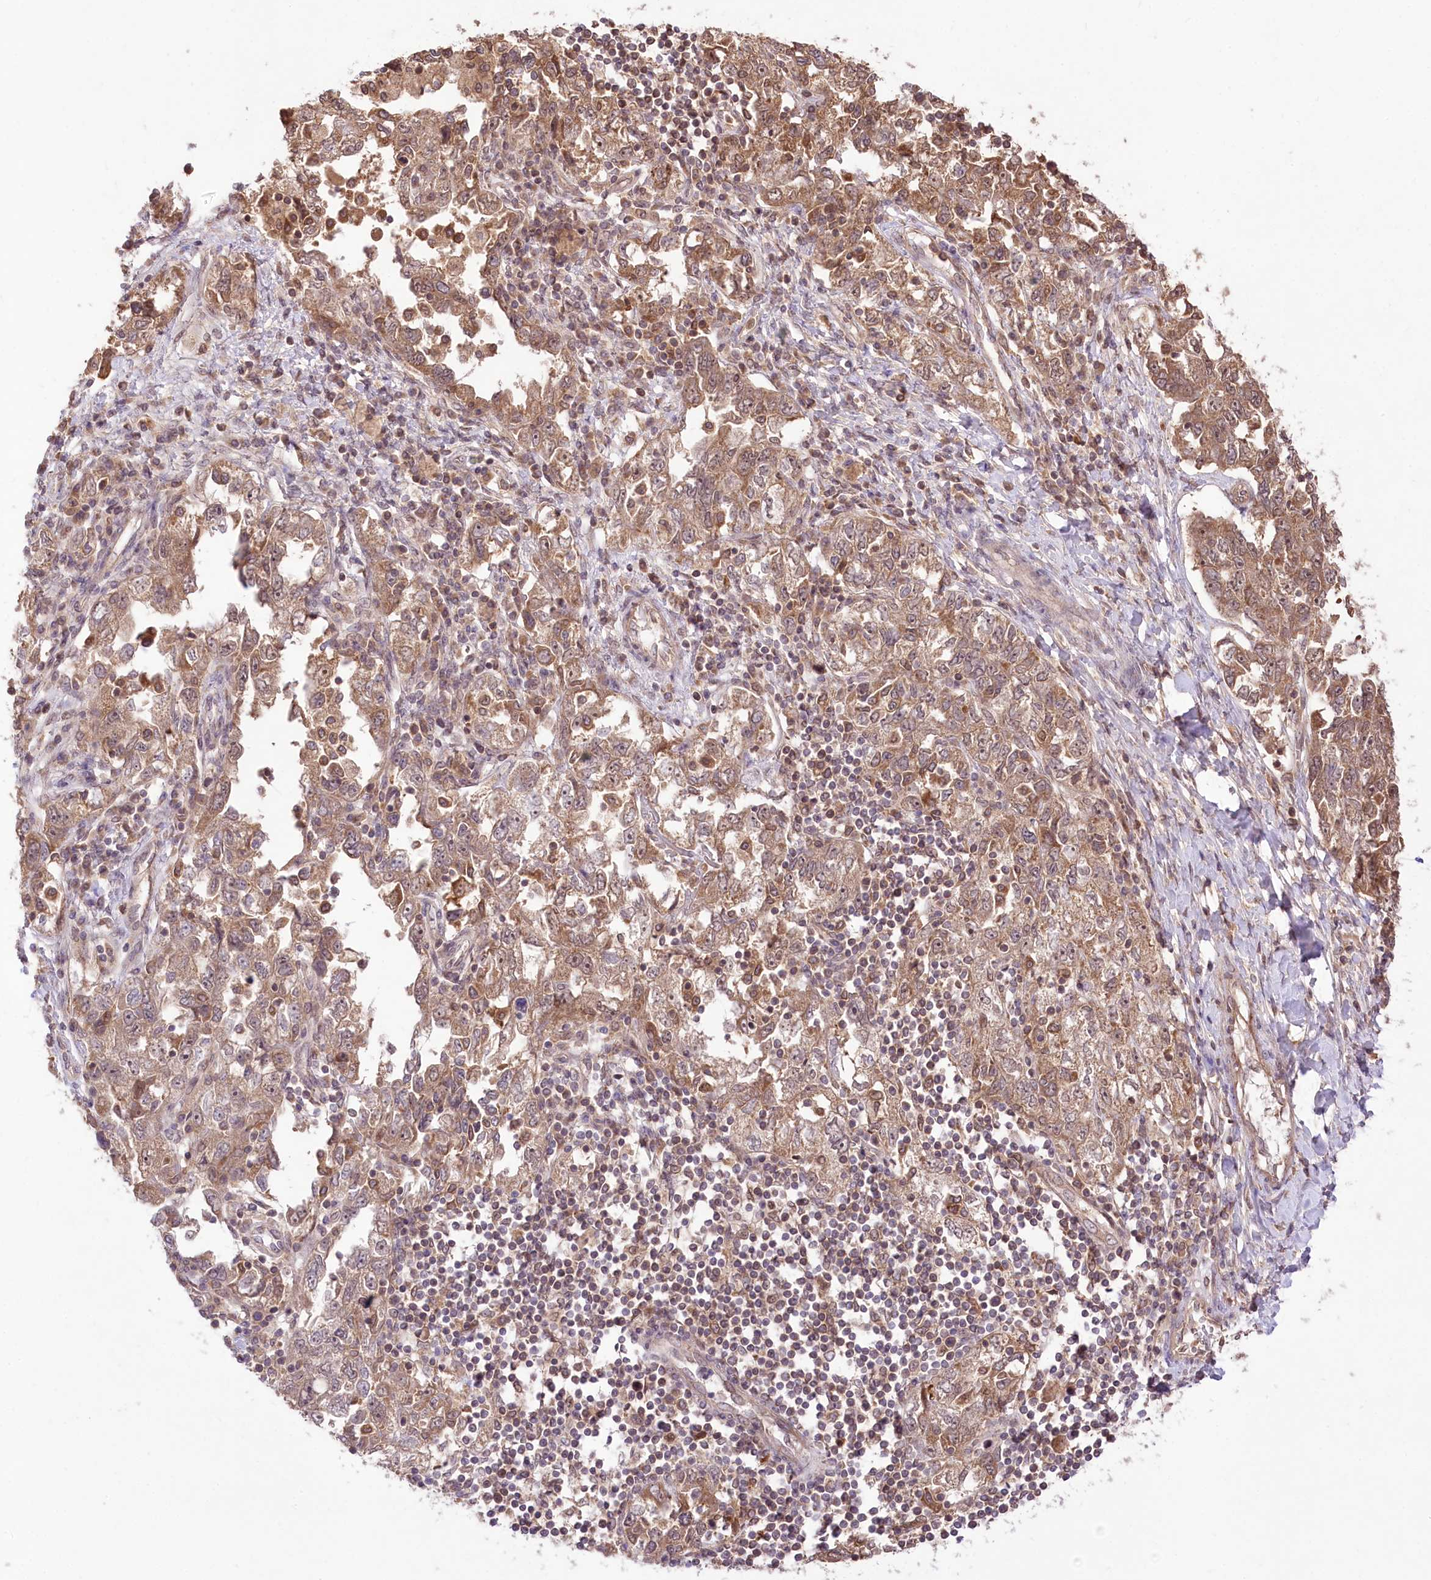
{"staining": {"intensity": "moderate", "quantity": ">75%", "location": "cytoplasmic/membranous"}, "tissue": "ovarian cancer", "cell_type": "Tumor cells", "image_type": "cancer", "snomed": [{"axis": "morphology", "description": "Carcinoma, NOS"}, {"axis": "morphology", "description": "Cystadenocarcinoma, serous, NOS"}, {"axis": "topography", "description": "Ovary"}], "caption": "The histopathology image displays a brown stain indicating the presence of a protein in the cytoplasmic/membranous of tumor cells in ovarian cancer (carcinoma).", "gene": "HELT", "patient": {"sex": "female", "age": 69}}